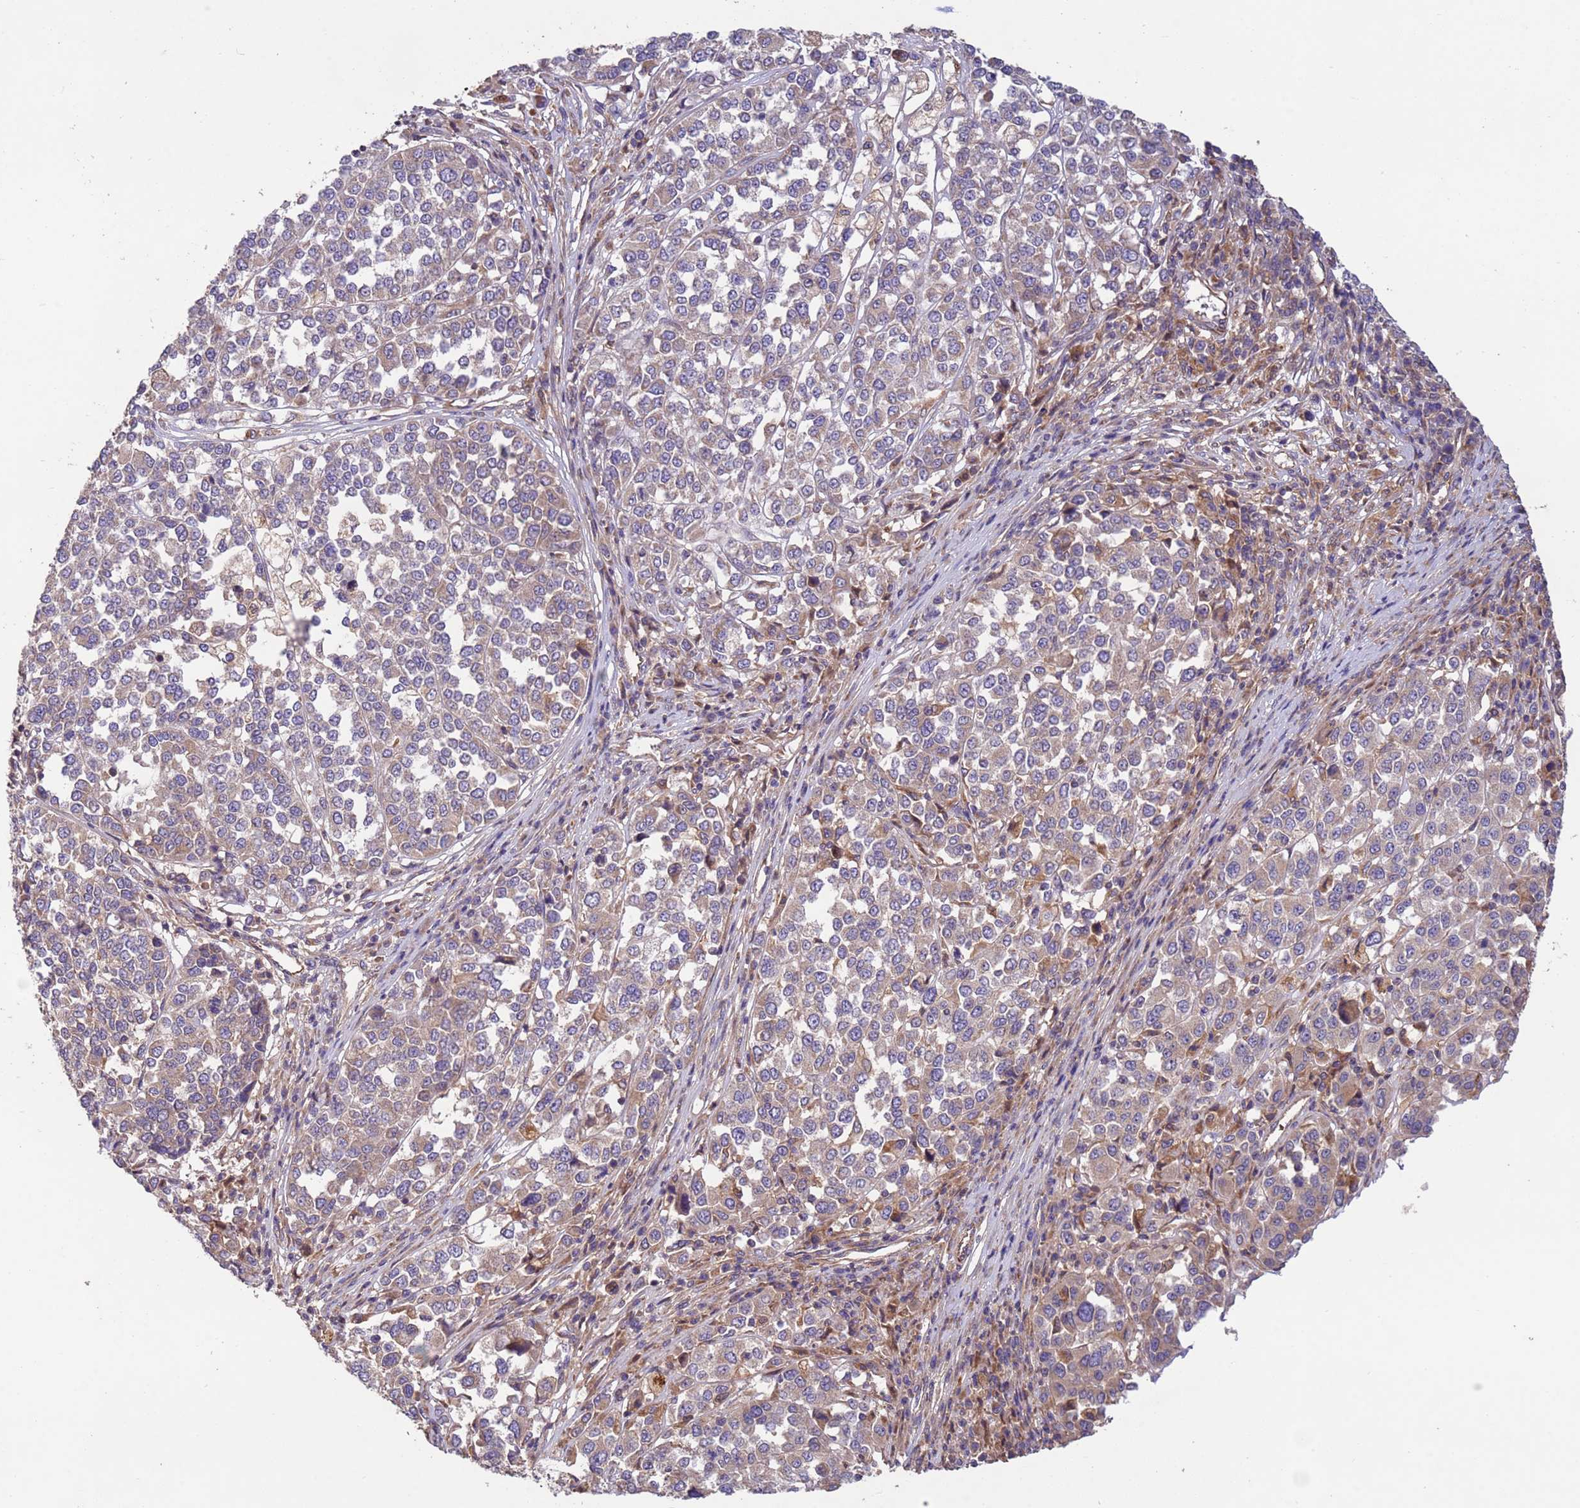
{"staining": {"intensity": "weak", "quantity": "<25%", "location": "cytoplasmic/membranous"}, "tissue": "melanoma", "cell_type": "Tumor cells", "image_type": "cancer", "snomed": [{"axis": "morphology", "description": "Malignant melanoma, Metastatic site"}, {"axis": "topography", "description": "Lymph node"}], "caption": "Tumor cells show no significant expression in malignant melanoma (metastatic site). Nuclei are stained in blue.", "gene": "RAB10", "patient": {"sex": "male", "age": 44}}